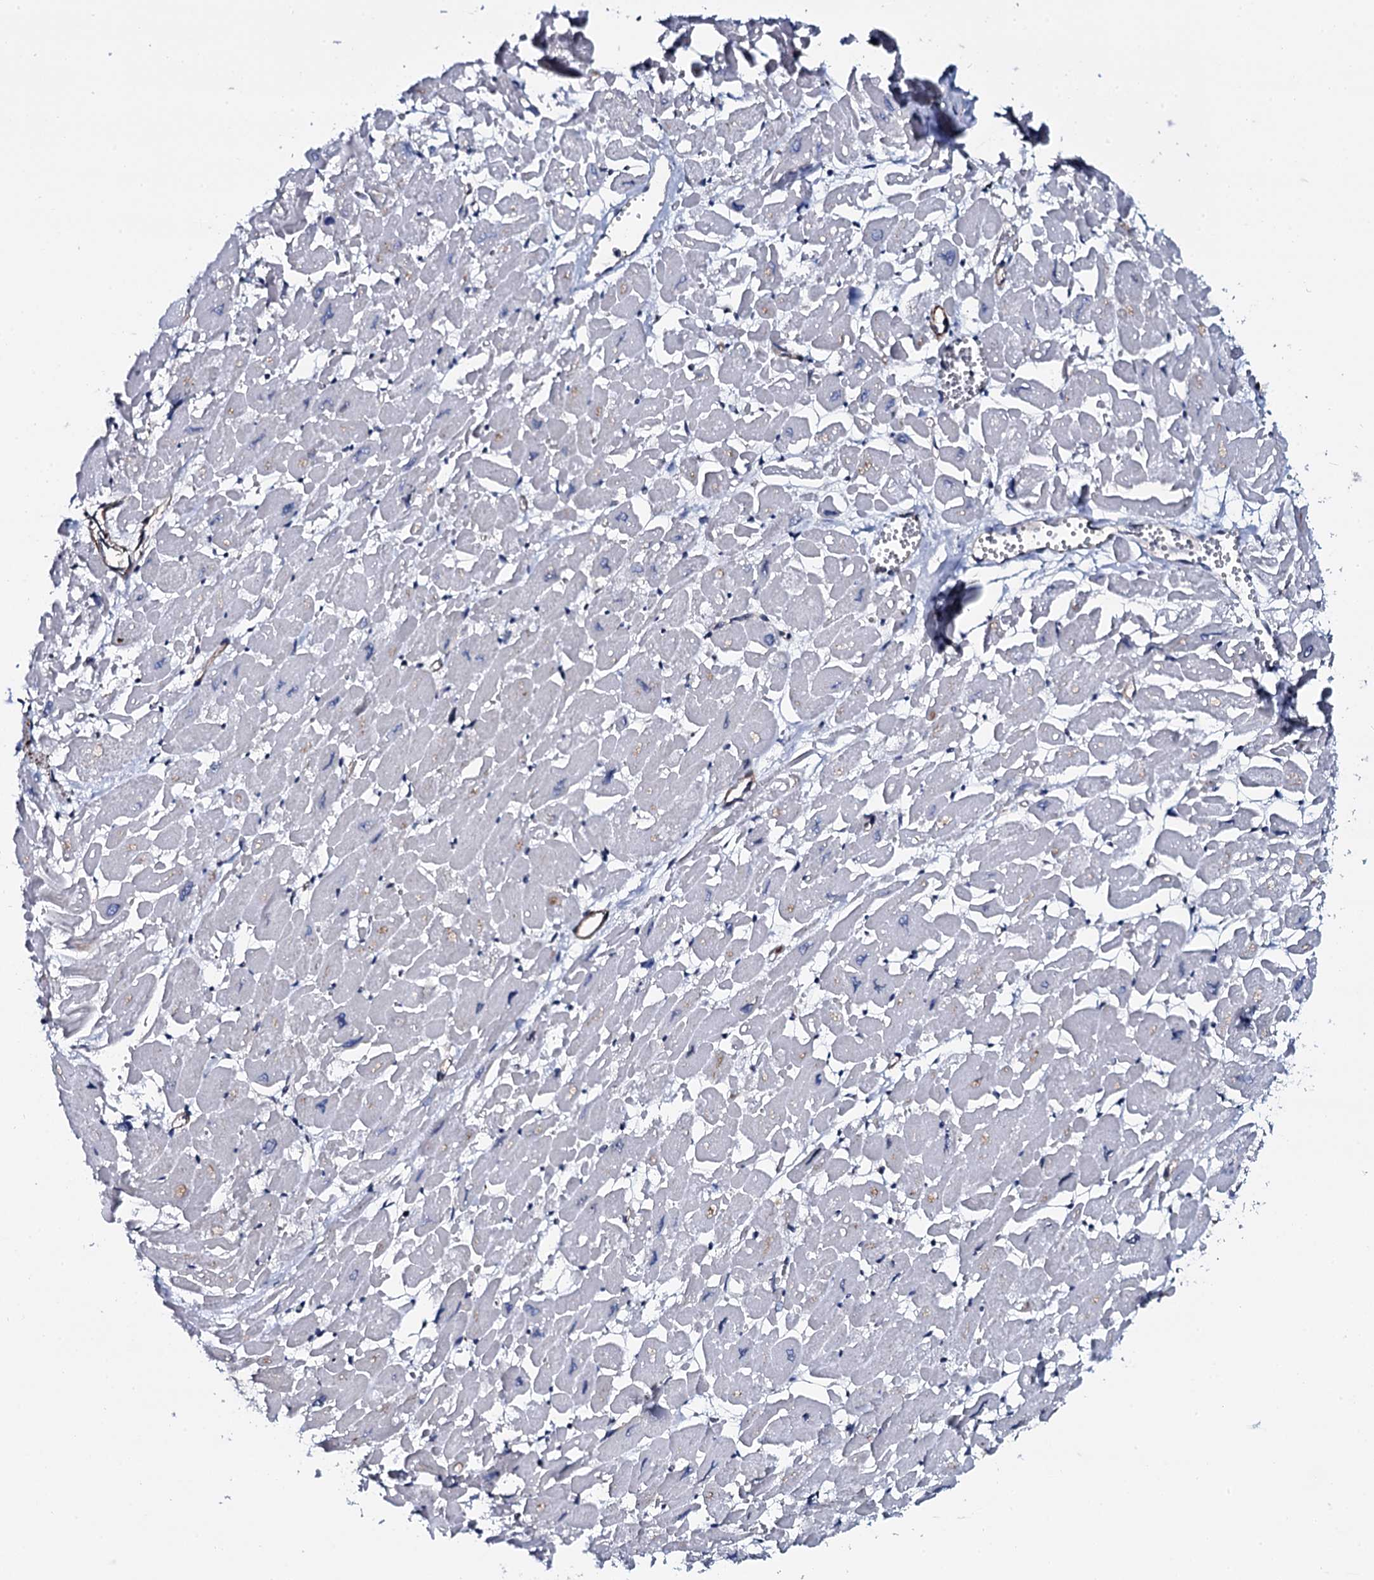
{"staining": {"intensity": "moderate", "quantity": "<25%", "location": "nuclear"}, "tissue": "heart muscle", "cell_type": "Cardiomyocytes", "image_type": "normal", "snomed": [{"axis": "morphology", "description": "Normal tissue, NOS"}, {"axis": "topography", "description": "Heart"}], "caption": "A low amount of moderate nuclear staining is appreciated in approximately <25% of cardiomyocytes in unremarkable heart muscle.", "gene": "CWC15", "patient": {"sex": "male", "age": 54}}